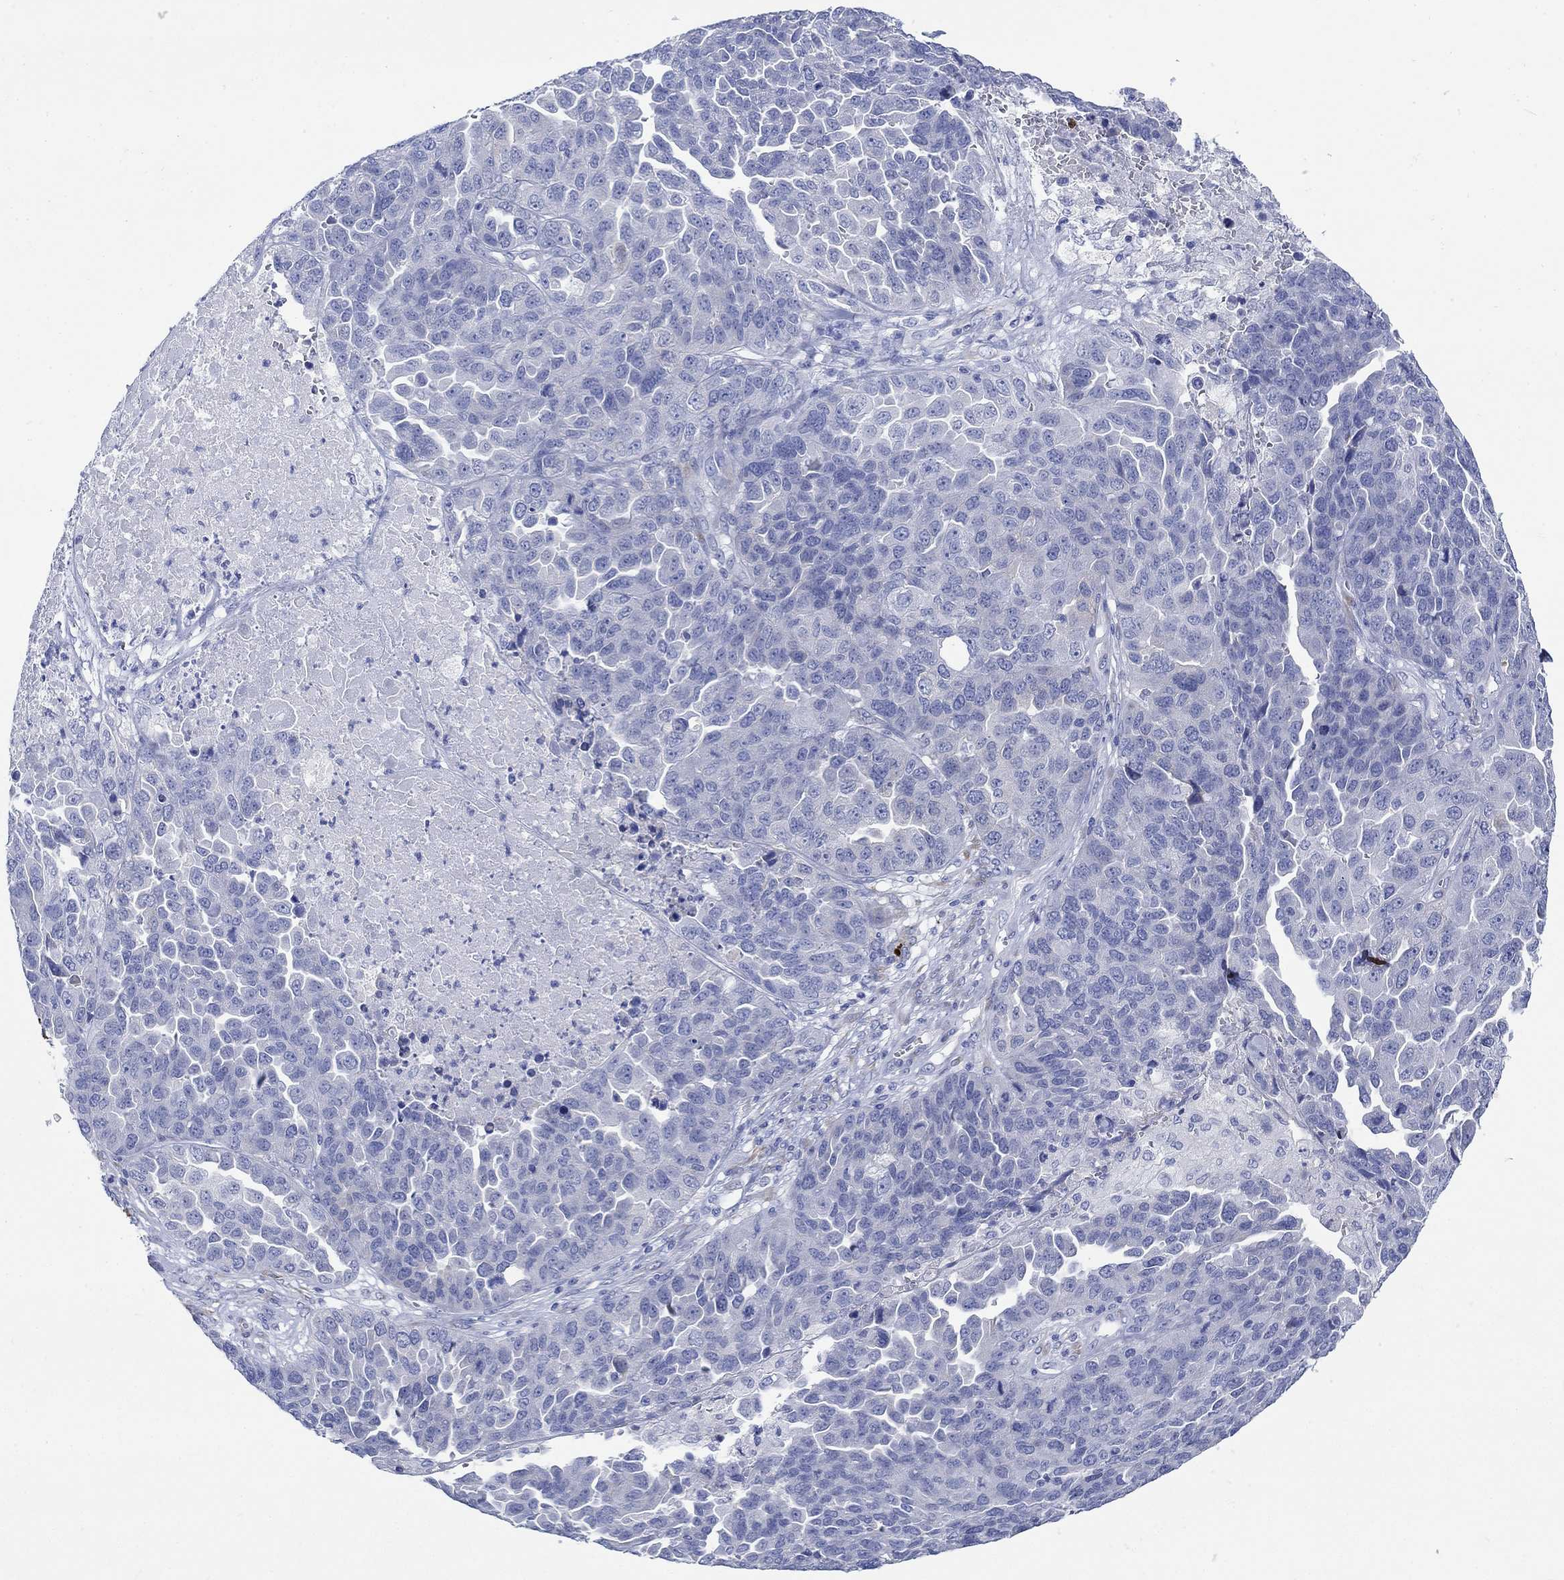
{"staining": {"intensity": "negative", "quantity": "none", "location": "none"}, "tissue": "ovarian cancer", "cell_type": "Tumor cells", "image_type": "cancer", "snomed": [{"axis": "morphology", "description": "Cystadenocarcinoma, serous, NOS"}, {"axis": "topography", "description": "Ovary"}], "caption": "Serous cystadenocarcinoma (ovarian) was stained to show a protein in brown. There is no significant expression in tumor cells.", "gene": "P2RY6", "patient": {"sex": "female", "age": 87}}